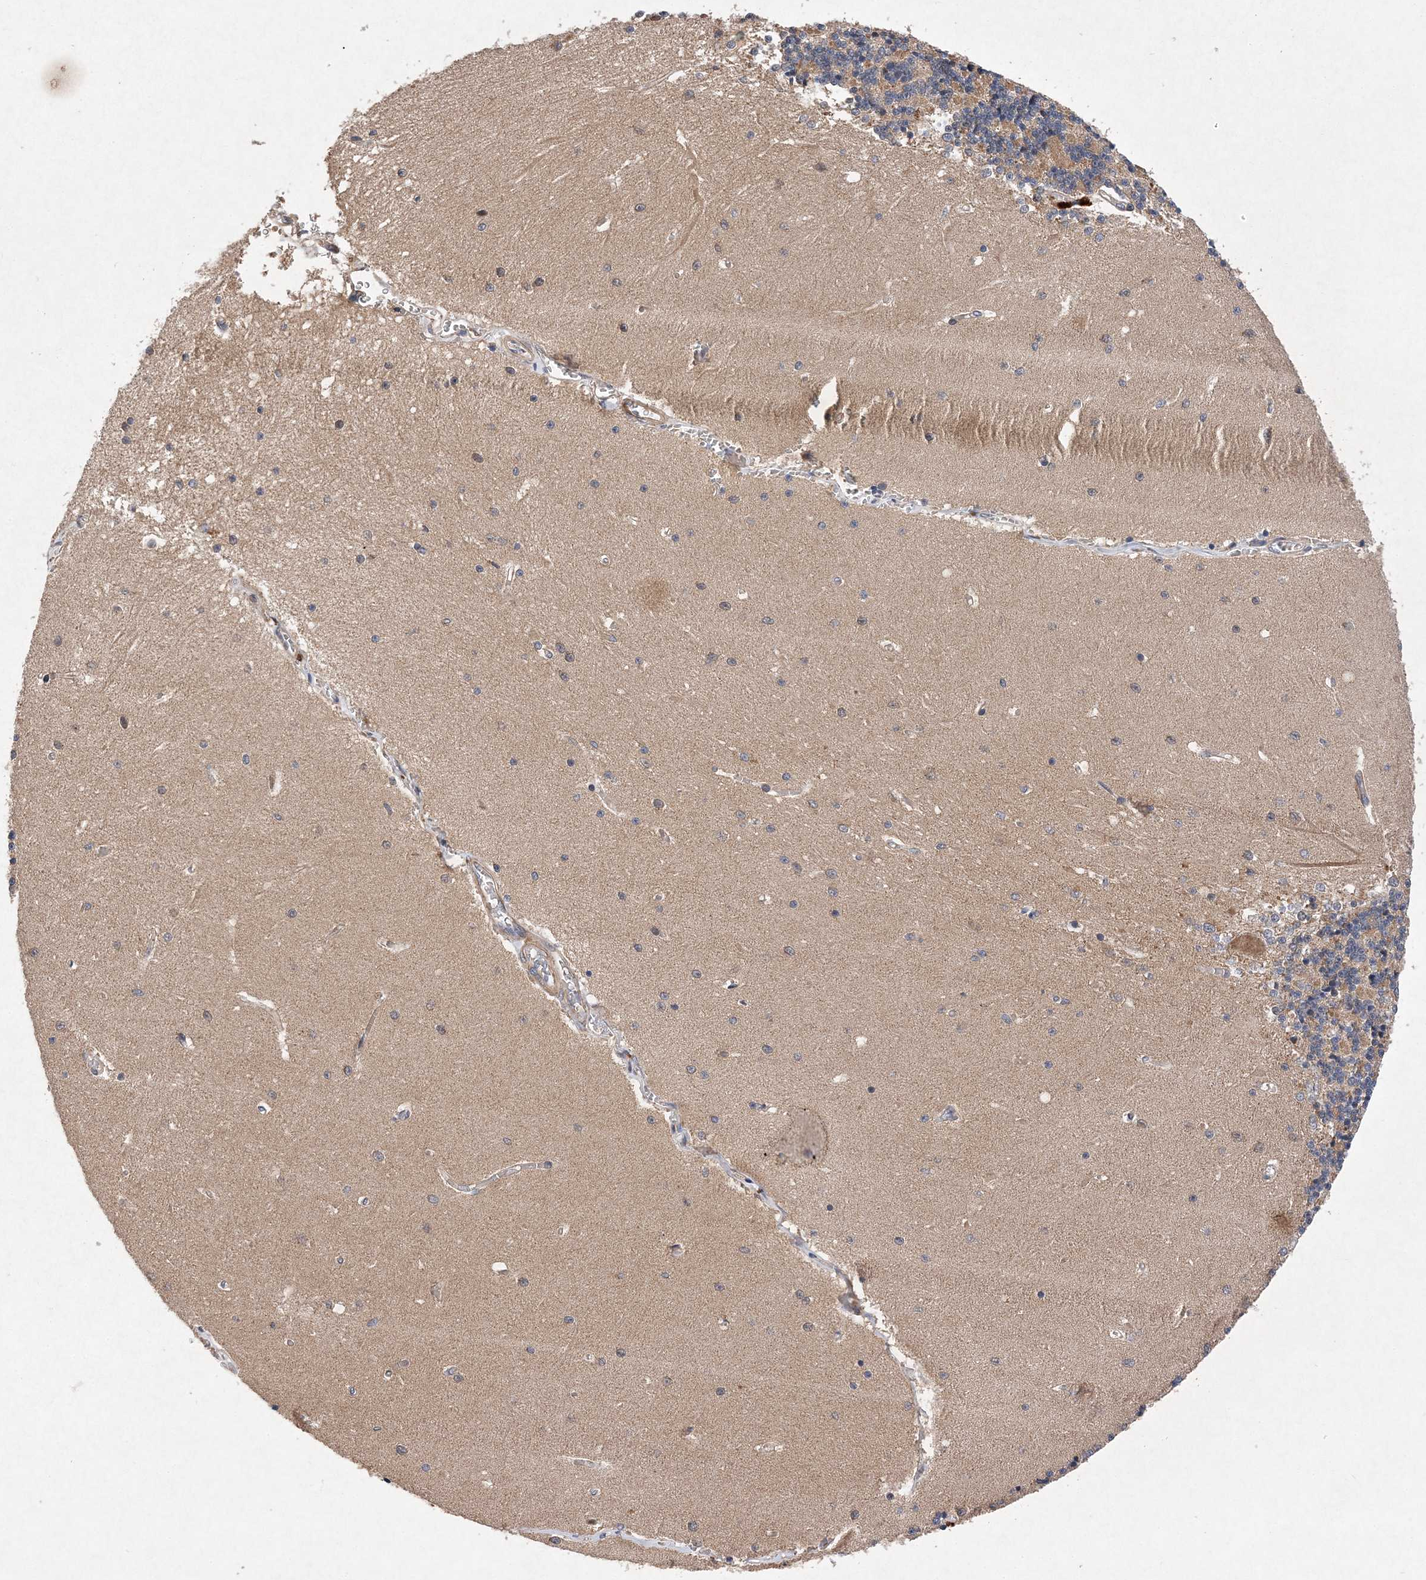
{"staining": {"intensity": "moderate", "quantity": ">75%", "location": "cytoplasmic/membranous"}, "tissue": "cerebellum", "cell_type": "Cells in granular layer", "image_type": "normal", "snomed": [{"axis": "morphology", "description": "Normal tissue, NOS"}, {"axis": "topography", "description": "Cerebellum"}], "caption": "Cells in granular layer demonstrate medium levels of moderate cytoplasmic/membranous staining in approximately >75% of cells in unremarkable human cerebellum.", "gene": "PROSER1", "patient": {"sex": "male", "age": 37}}